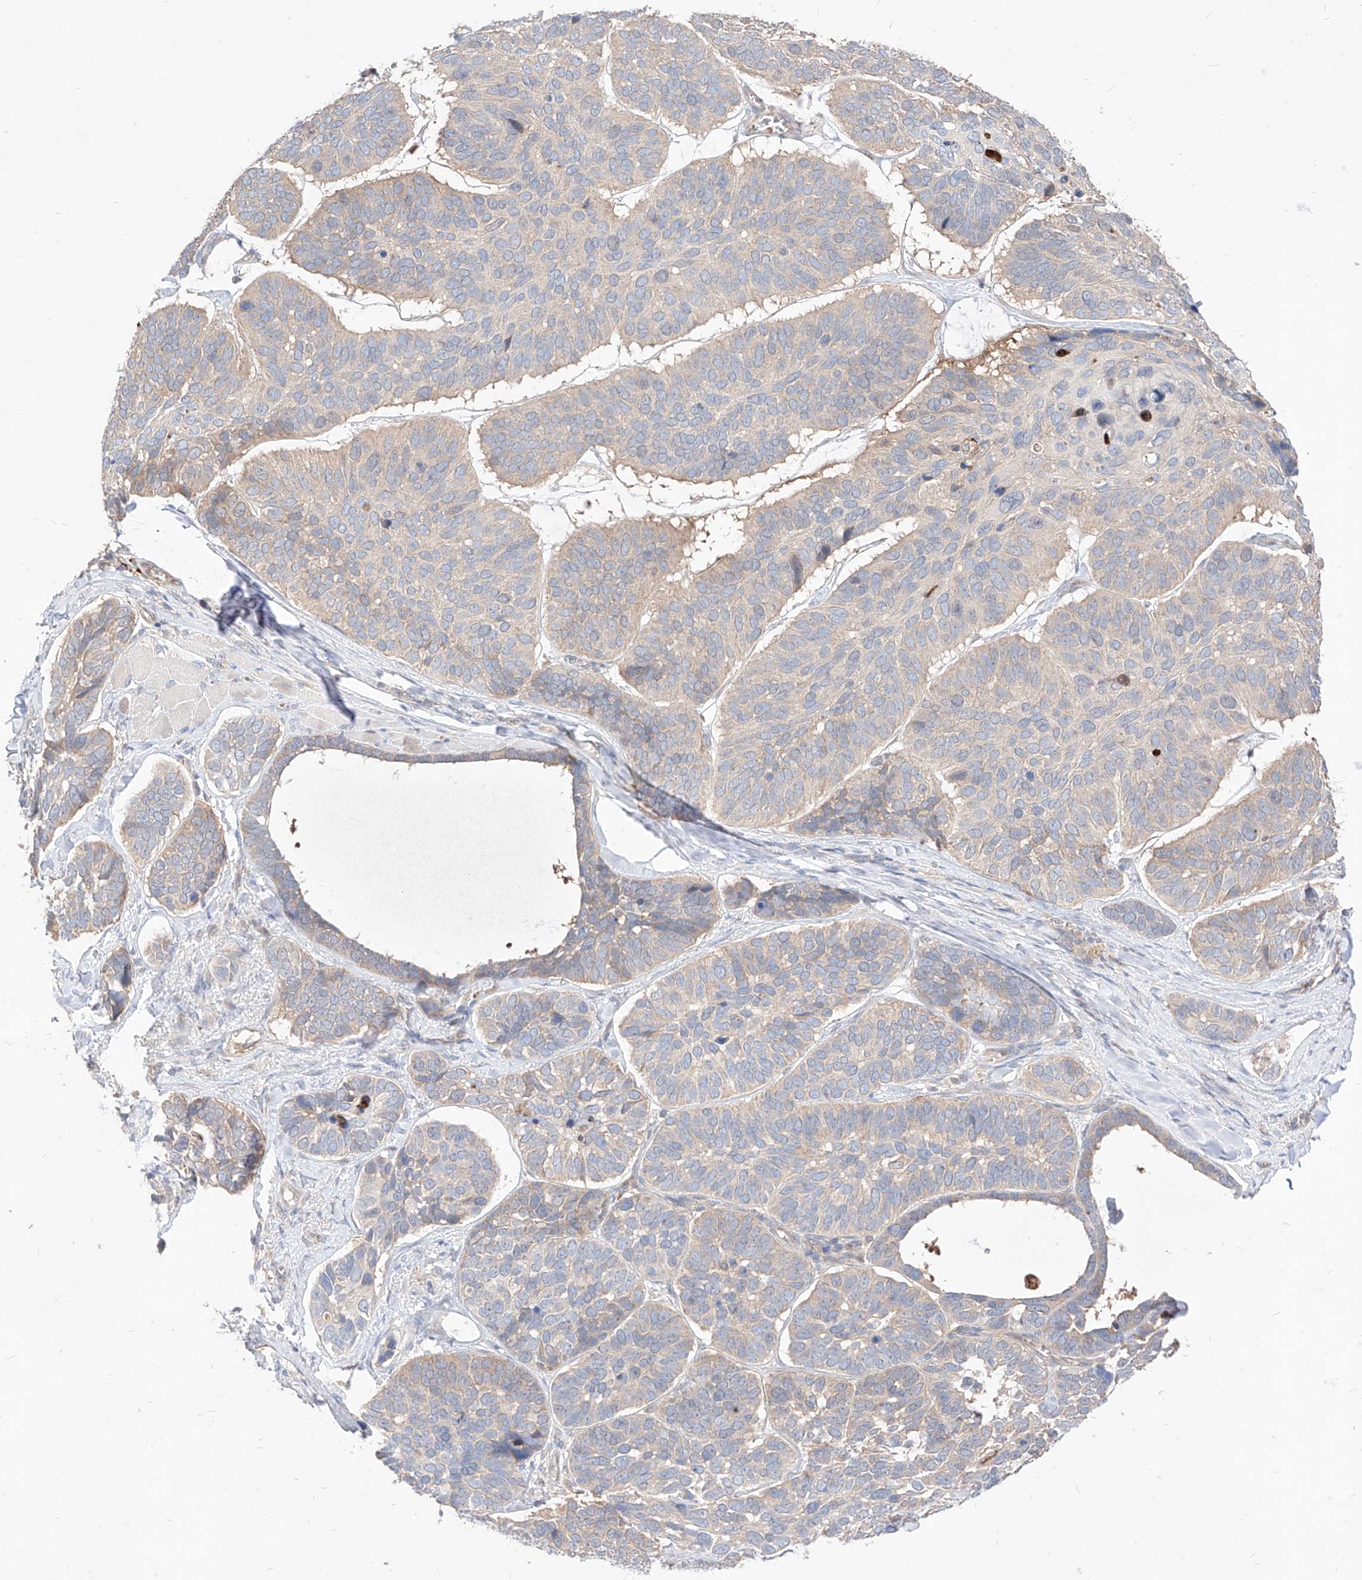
{"staining": {"intensity": "weak", "quantity": "<25%", "location": "cytoplasmic/membranous"}, "tissue": "skin cancer", "cell_type": "Tumor cells", "image_type": "cancer", "snomed": [{"axis": "morphology", "description": "Basal cell carcinoma"}, {"axis": "topography", "description": "Skin"}], "caption": "IHC histopathology image of neoplastic tissue: human skin cancer (basal cell carcinoma) stained with DAB (3,3'-diaminobenzidine) exhibits no significant protein positivity in tumor cells.", "gene": "TSNAX", "patient": {"sex": "male", "age": 62}}